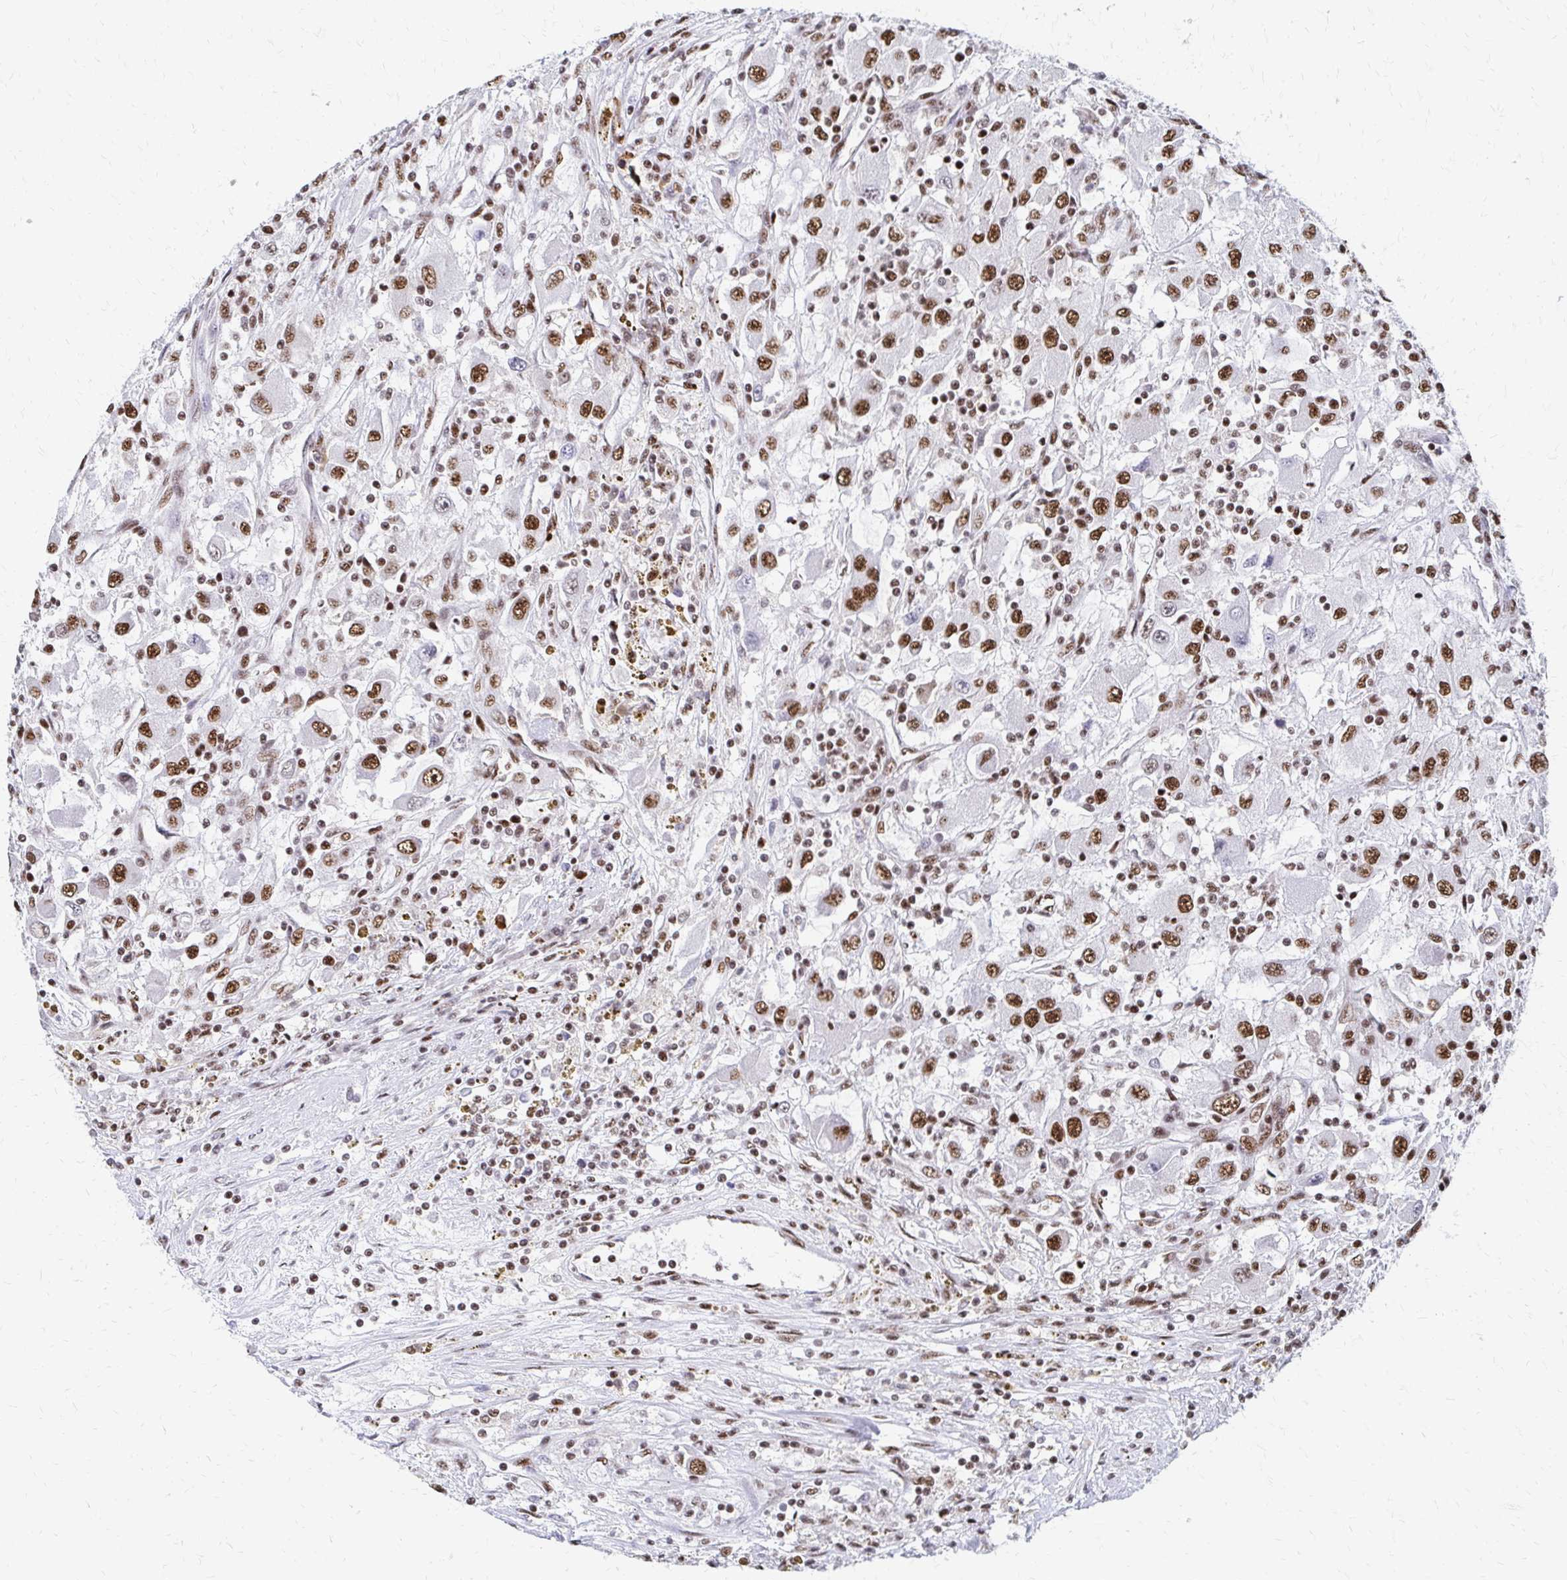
{"staining": {"intensity": "moderate", "quantity": ">75%", "location": "nuclear"}, "tissue": "renal cancer", "cell_type": "Tumor cells", "image_type": "cancer", "snomed": [{"axis": "morphology", "description": "Adenocarcinoma, NOS"}, {"axis": "topography", "description": "Kidney"}], "caption": "Immunohistochemical staining of human renal adenocarcinoma demonstrates medium levels of moderate nuclear staining in about >75% of tumor cells.", "gene": "CNKSR3", "patient": {"sex": "female", "age": 67}}